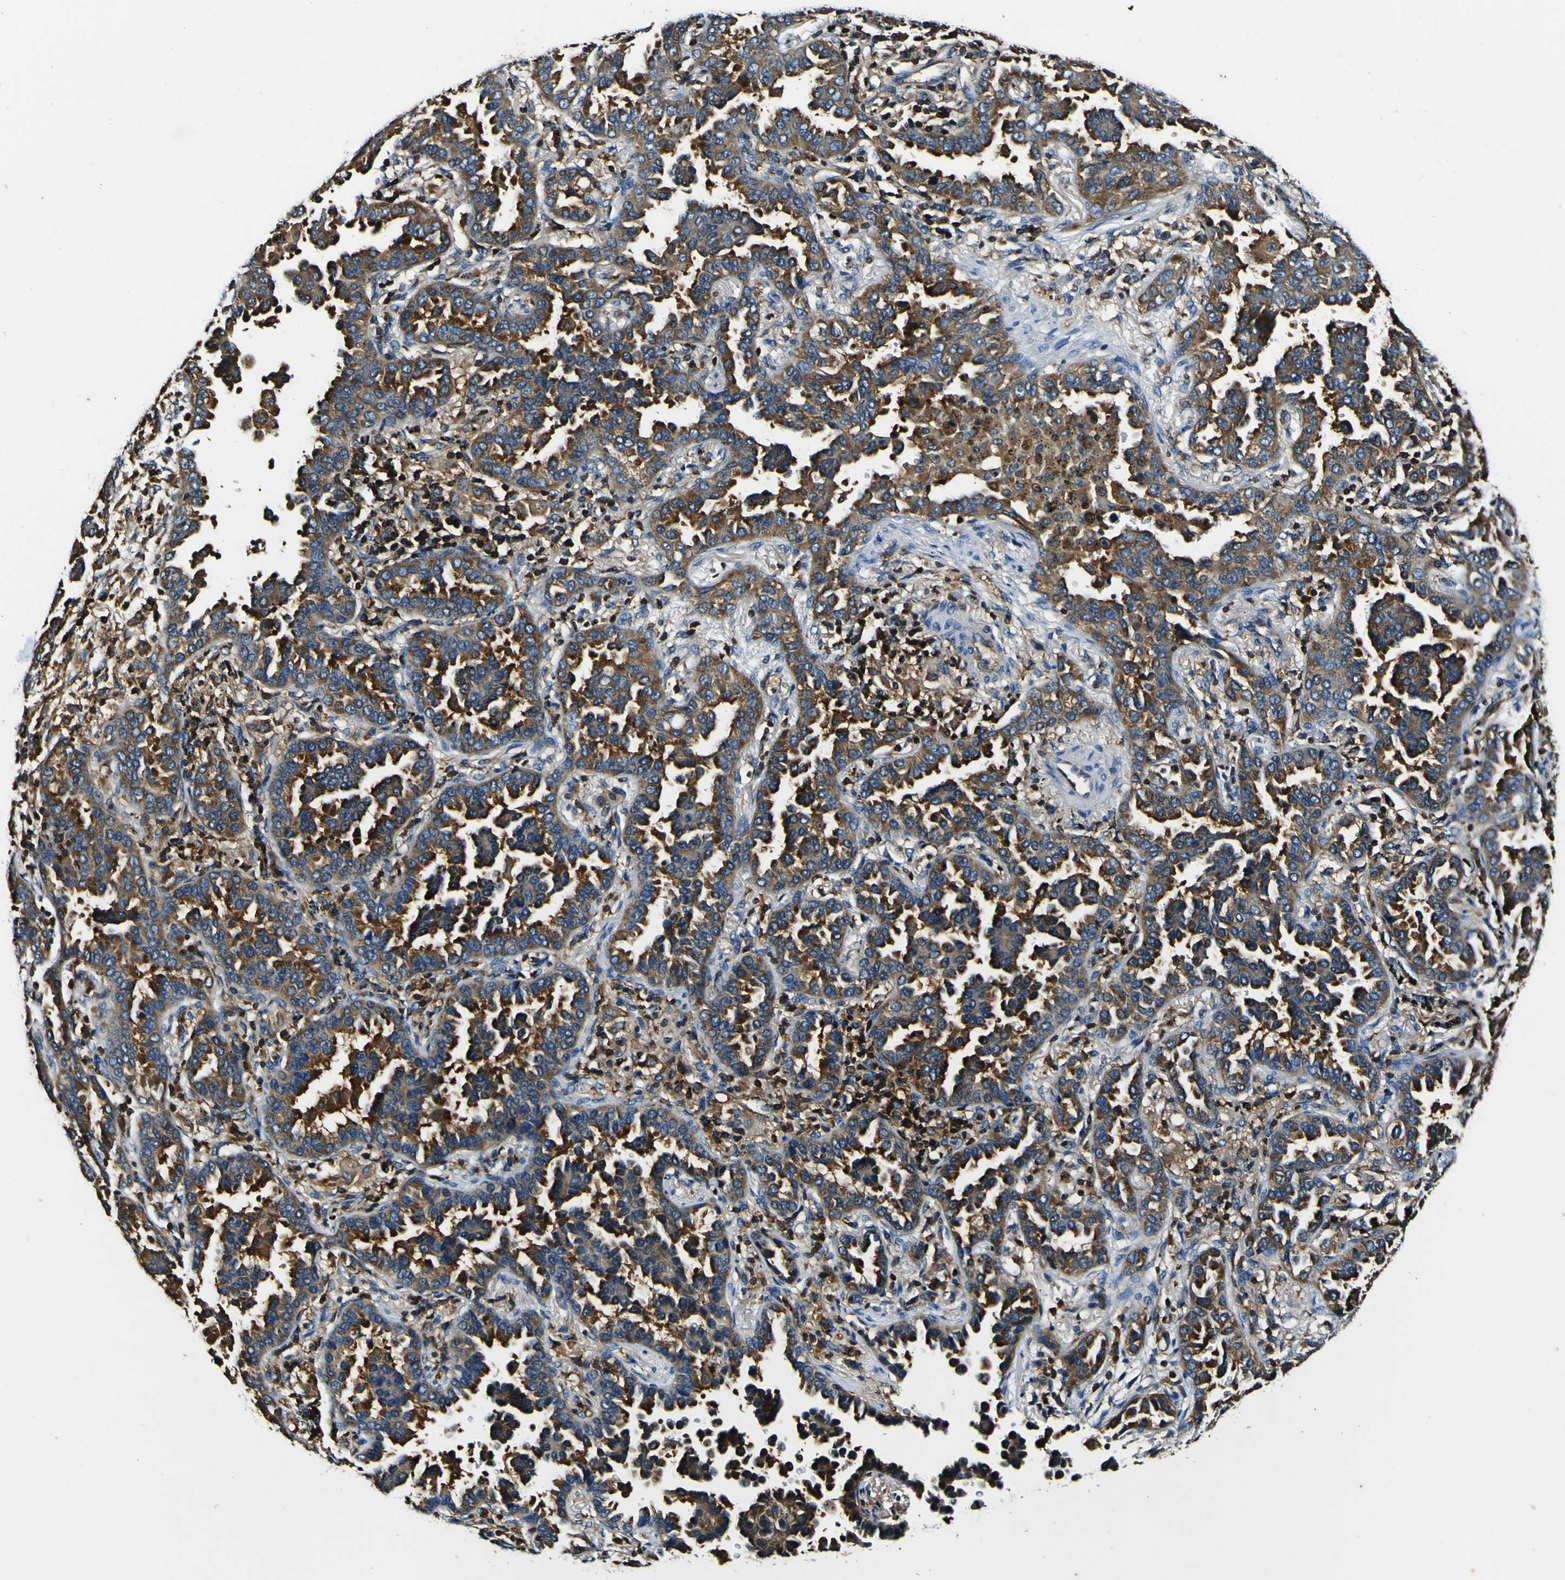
{"staining": {"intensity": "strong", "quantity": ">75%", "location": "cytoplasmic/membranous"}, "tissue": "lung cancer", "cell_type": "Tumor cells", "image_type": "cancer", "snomed": [{"axis": "morphology", "description": "Normal tissue, NOS"}, {"axis": "morphology", "description": "Adenocarcinoma, NOS"}, {"axis": "topography", "description": "Lung"}], "caption": "Protein positivity by immunohistochemistry reveals strong cytoplasmic/membranous expression in approximately >75% of tumor cells in lung cancer. The staining is performed using DAB brown chromogen to label protein expression. The nuclei are counter-stained blue using hematoxylin.", "gene": "RHOT2", "patient": {"sex": "male", "age": 59}}